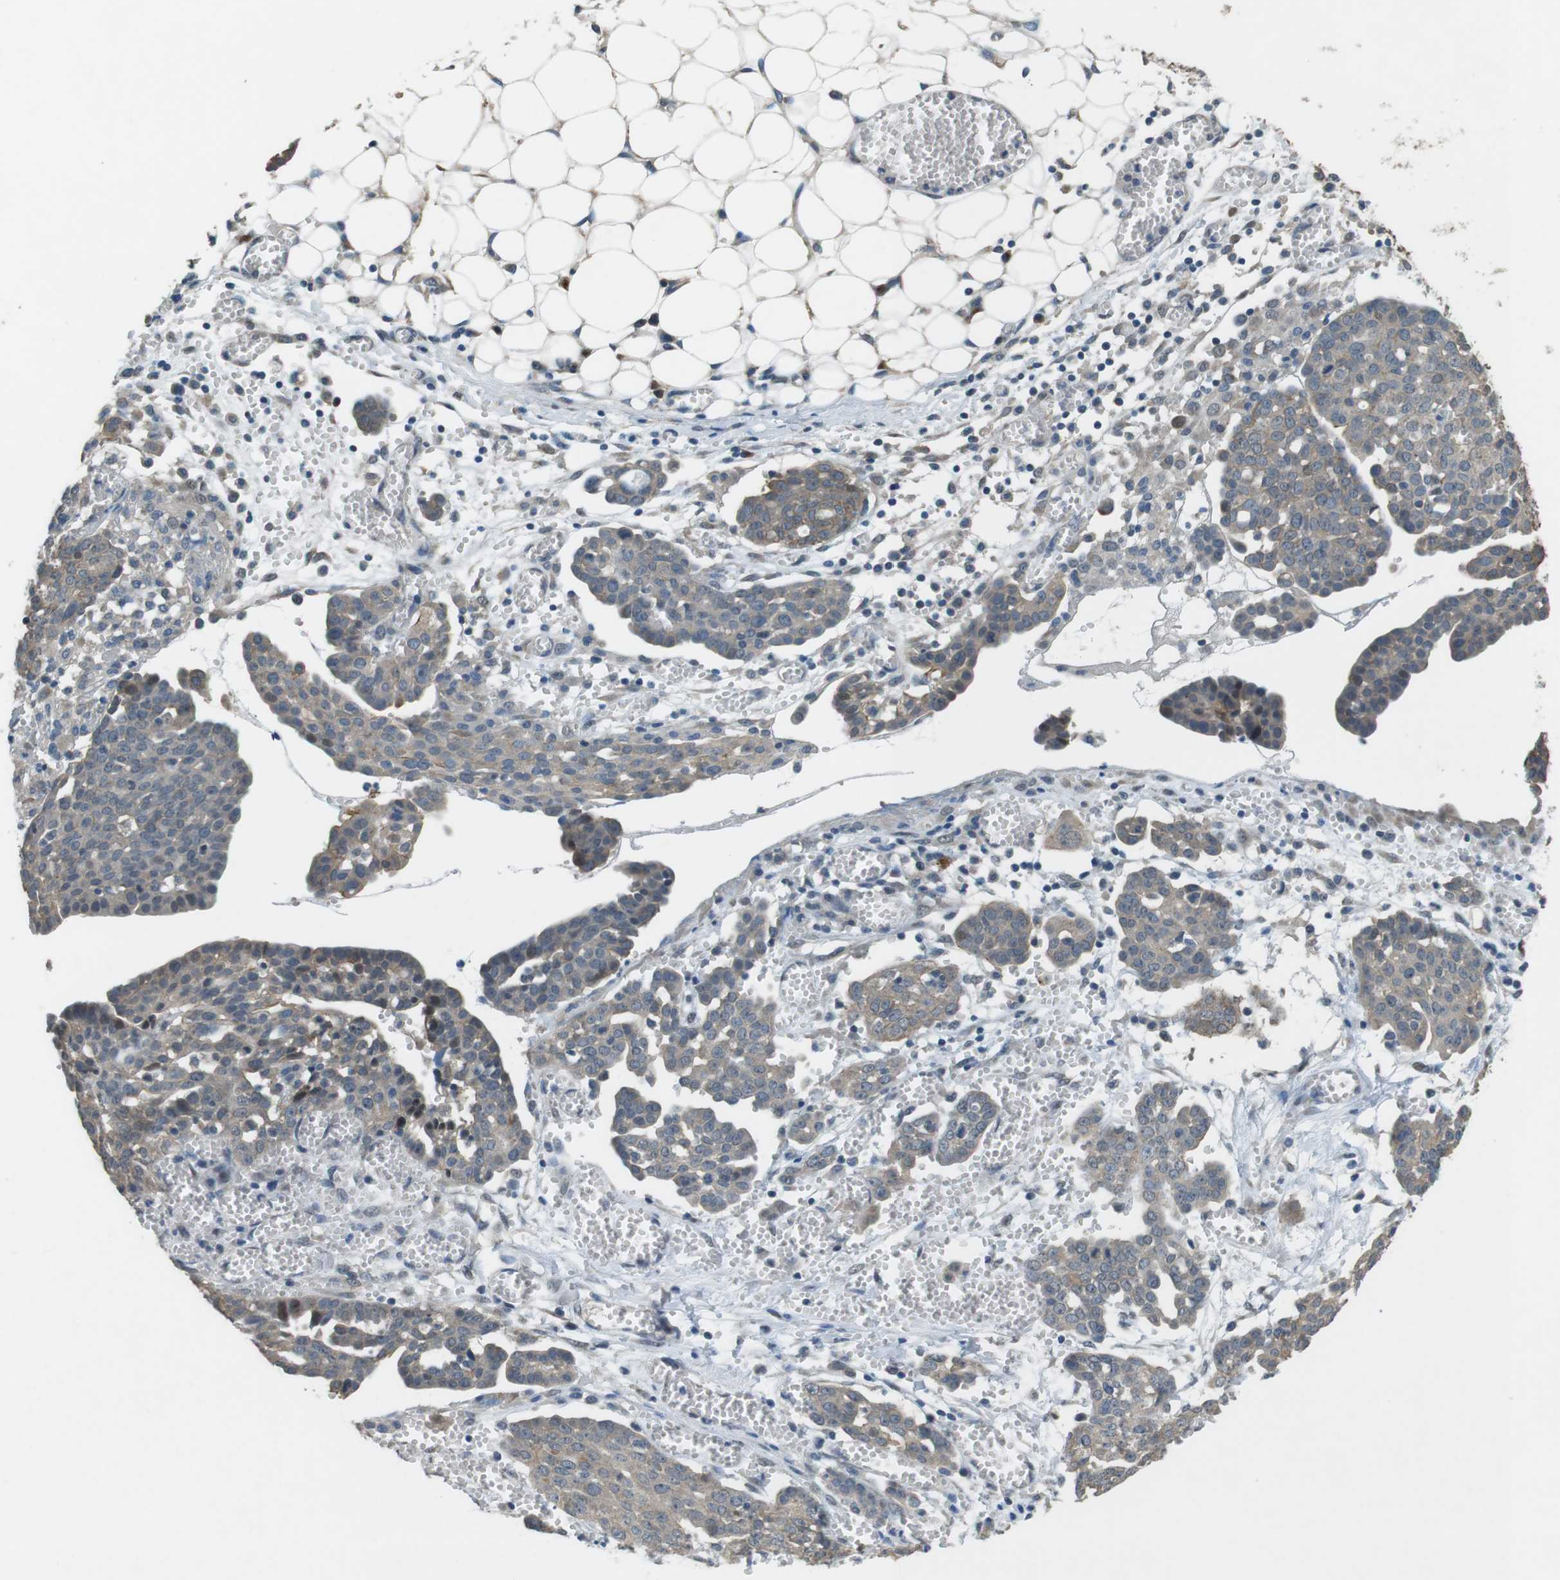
{"staining": {"intensity": "weak", "quantity": "25%-75%", "location": "cytoplasmic/membranous"}, "tissue": "ovarian cancer", "cell_type": "Tumor cells", "image_type": "cancer", "snomed": [{"axis": "morphology", "description": "Cystadenocarcinoma, serous, NOS"}, {"axis": "topography", "description": "Soft tissue"}, {"axis": "topography", "description": "Ovary"}], "caption": "A histopathology image of human ovarian serous cystadenocarcinoma stained for a protein demonstrates weak cytoplasmic/membranous brown staining in tumor cells. The staining is performed using DAB brown chromogen to label protein expression. The nuclei are counter-stained blue using hematoxylin.", "gene": "CLDN7", "patient": {"sex": "female", "age": 57}}